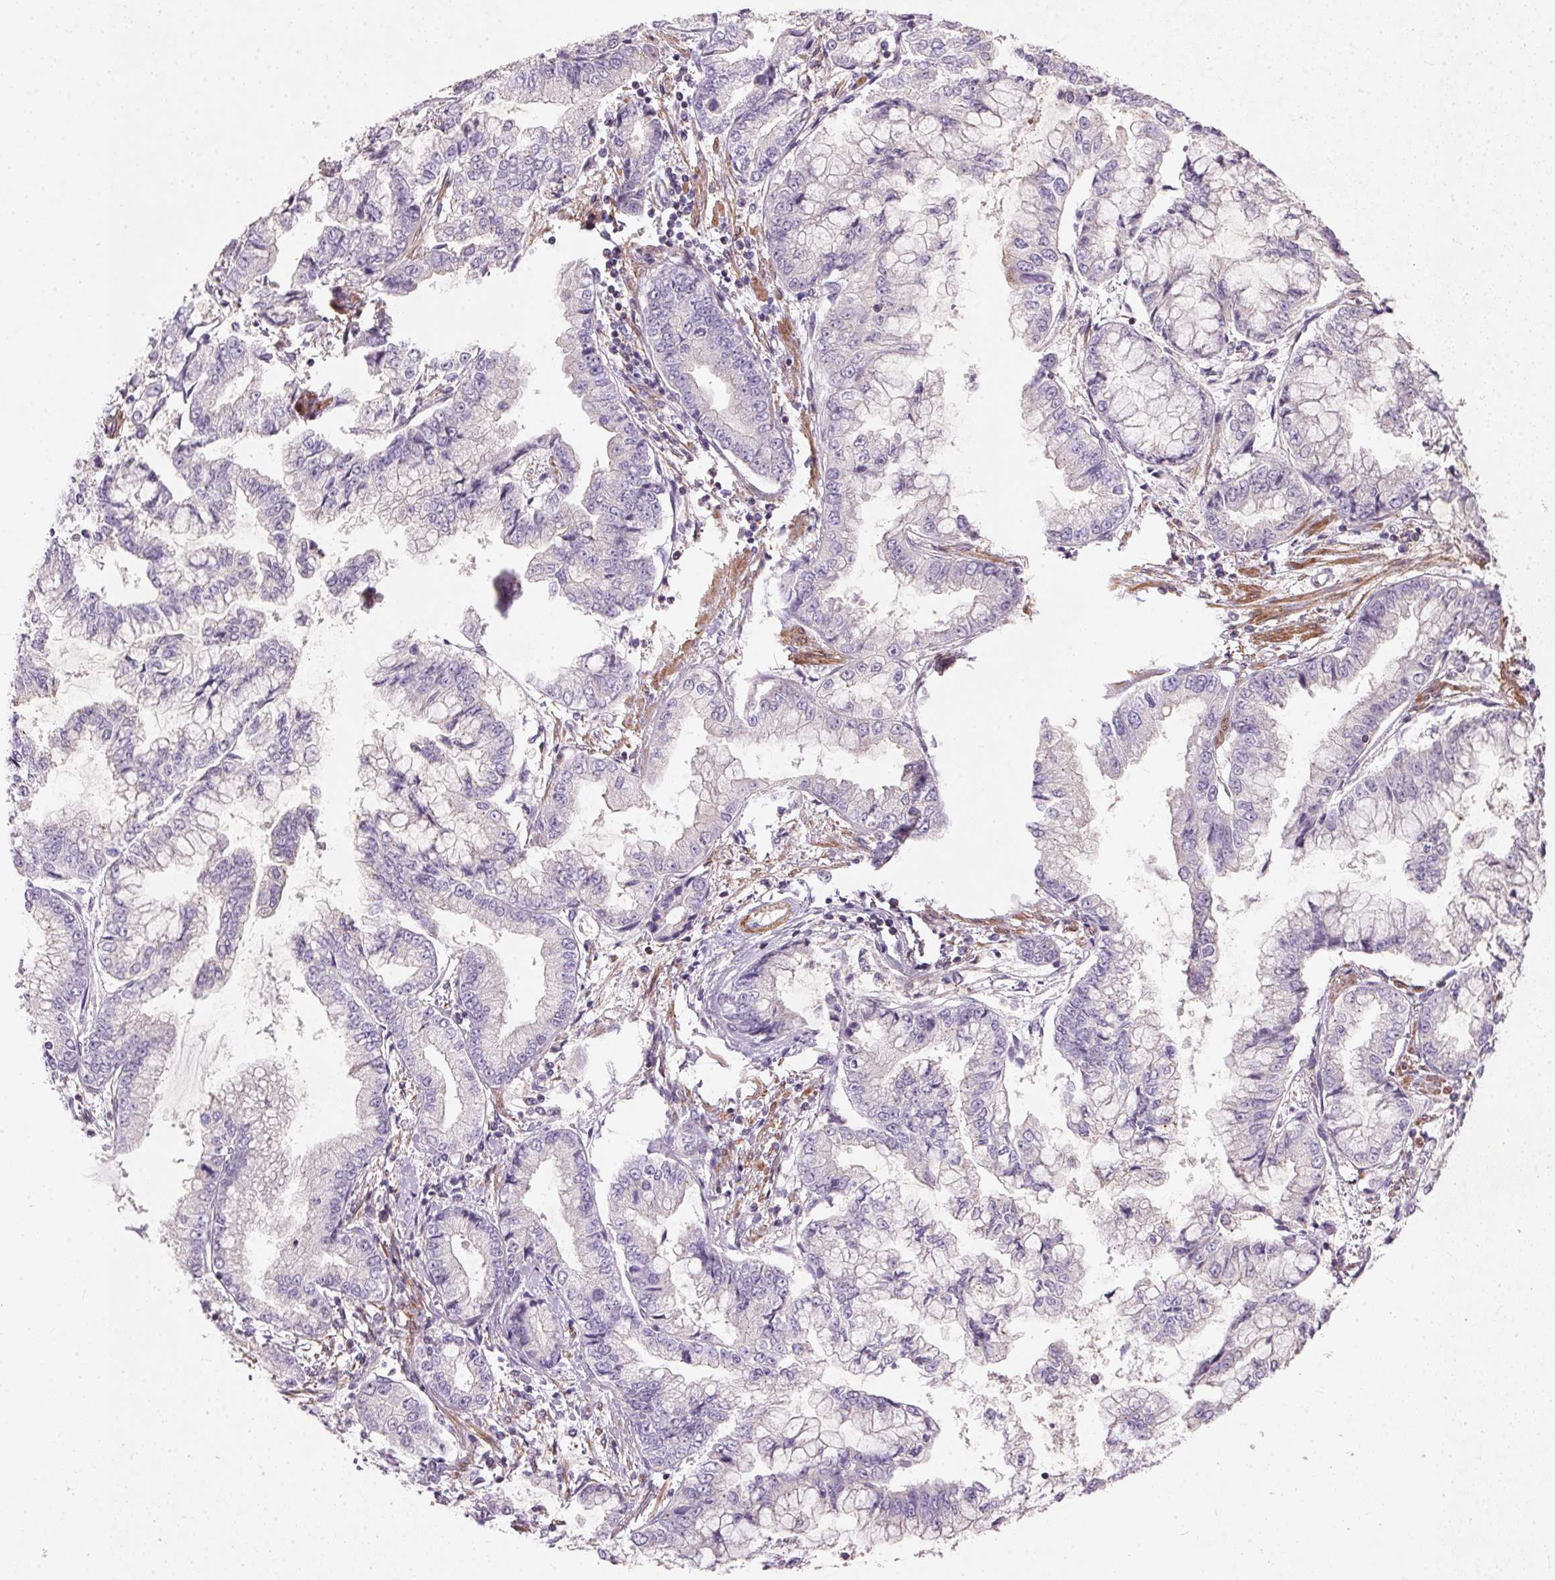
{"staining": {"intensity": "negative", "quantity": "none", "location": "none"}, "tissue": "stomach cancer", "cell_type": "Tumor cells", "image_type": "cancer", "snomed": [{"axis": "morphology", "description": "Adenocarcinoma, NOS"}, {"axis": "topography", "description": "Stomach, upper"}], "caption": "An IHC micrograph of stomach cancer is shown. There is no staining in tumor cells of stomach cancer. (DAB (3,3'-diaminobenzidine) IHC with hematoxylin counter stain).", "gene": "KCNK15", "patient": {"sex": "female", "age": 74}}